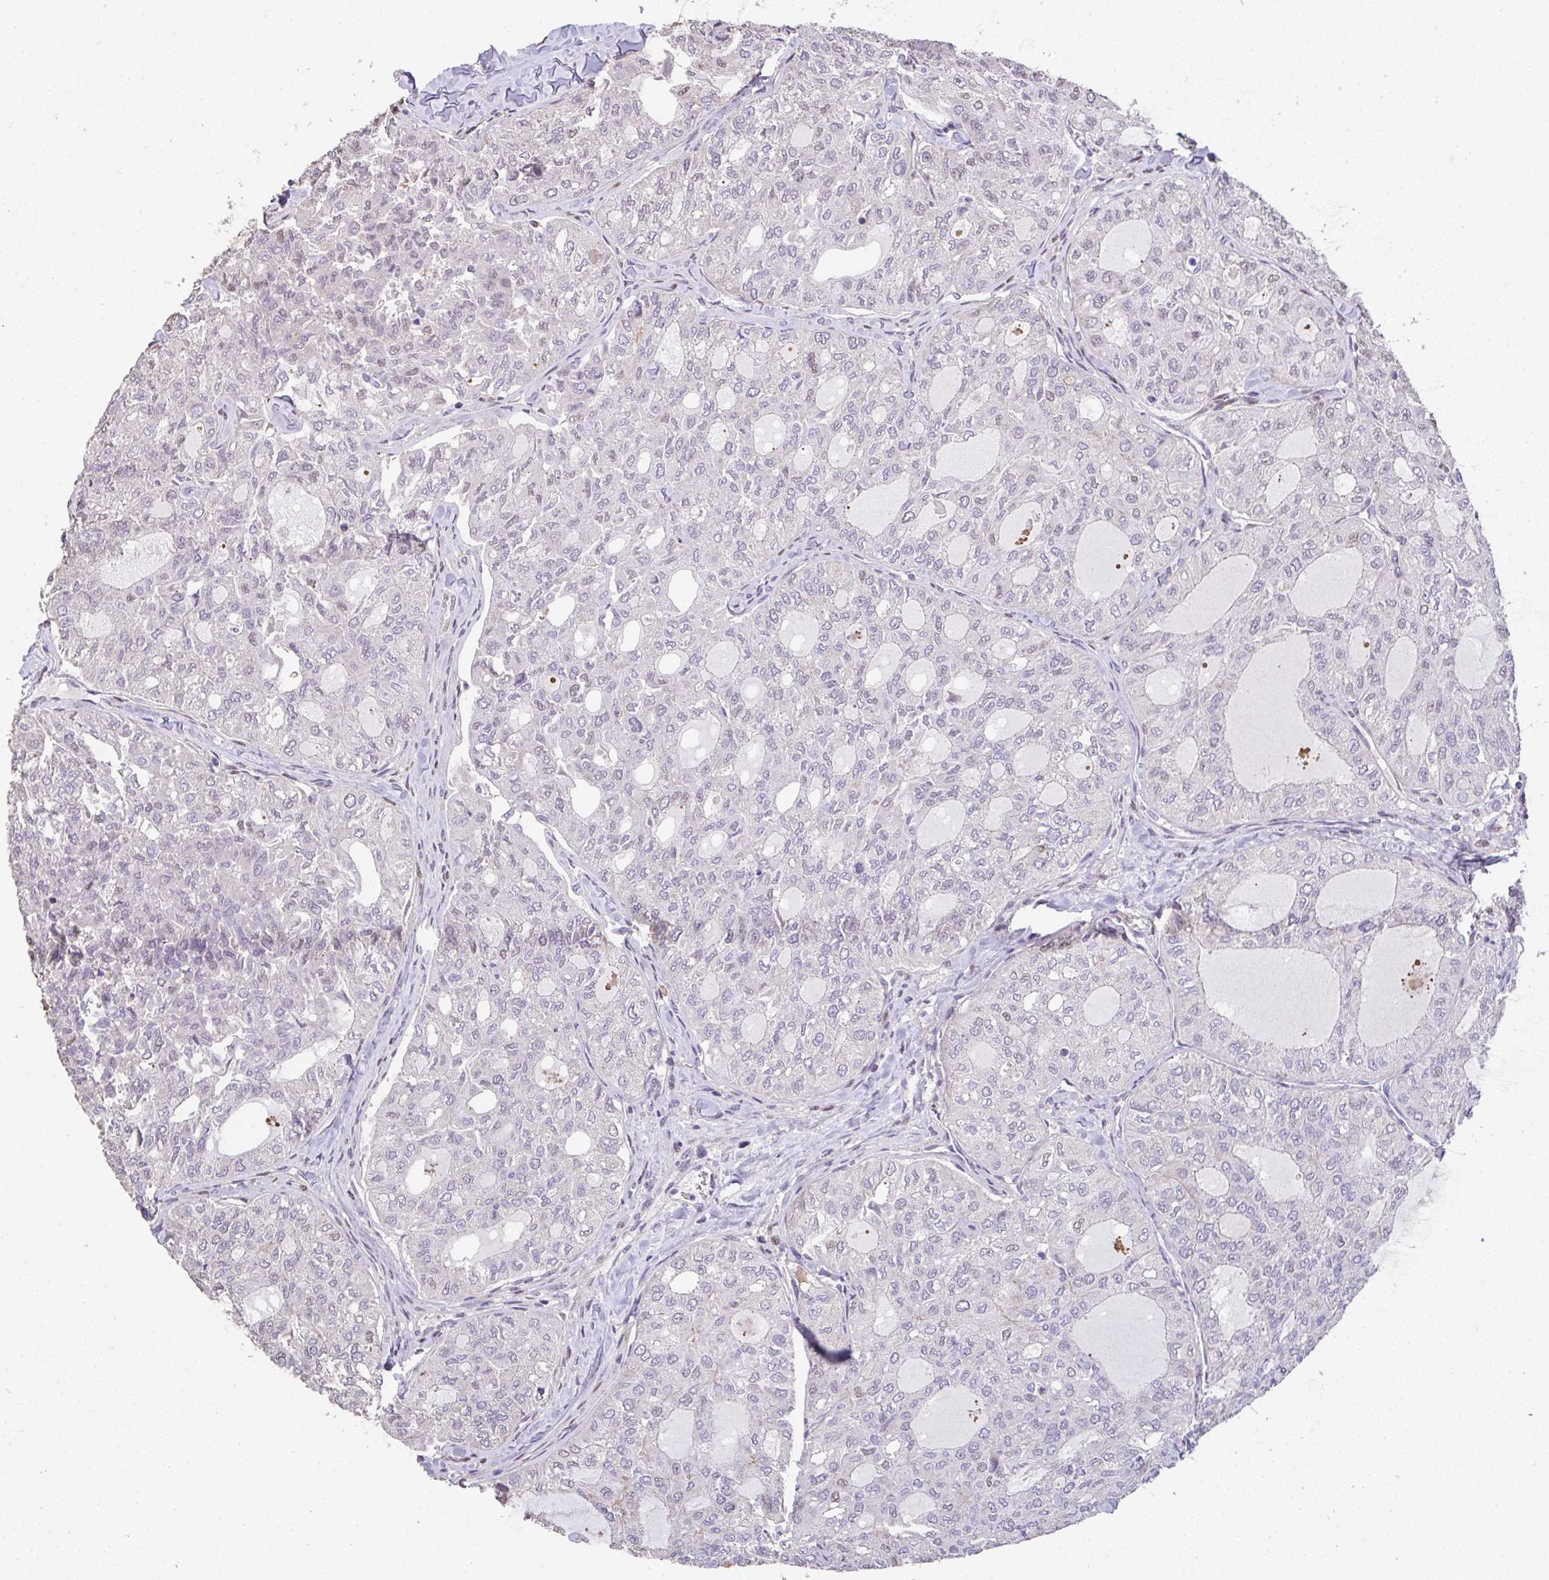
{"staining": {"intensity": "negative", "quantity": "none", "location": "none"}, "tissue": "thyroid cancer", "cell_type": "Tumor cells", "image_type": "cancer", "snomed": [{"axis": "morphology", "description": "Follicular adenoma carcinoma, NOS"}, {"axis": "topography", "description": "Thyroid gland"}], "caption": "Human follicular adenoma carcinoma (thyroid) stained for a protein using immunohistochemistry shows no expression in tumor cells.", "gene": "RUNDC3B", "patient": {"sex": "male", "age": 75}}